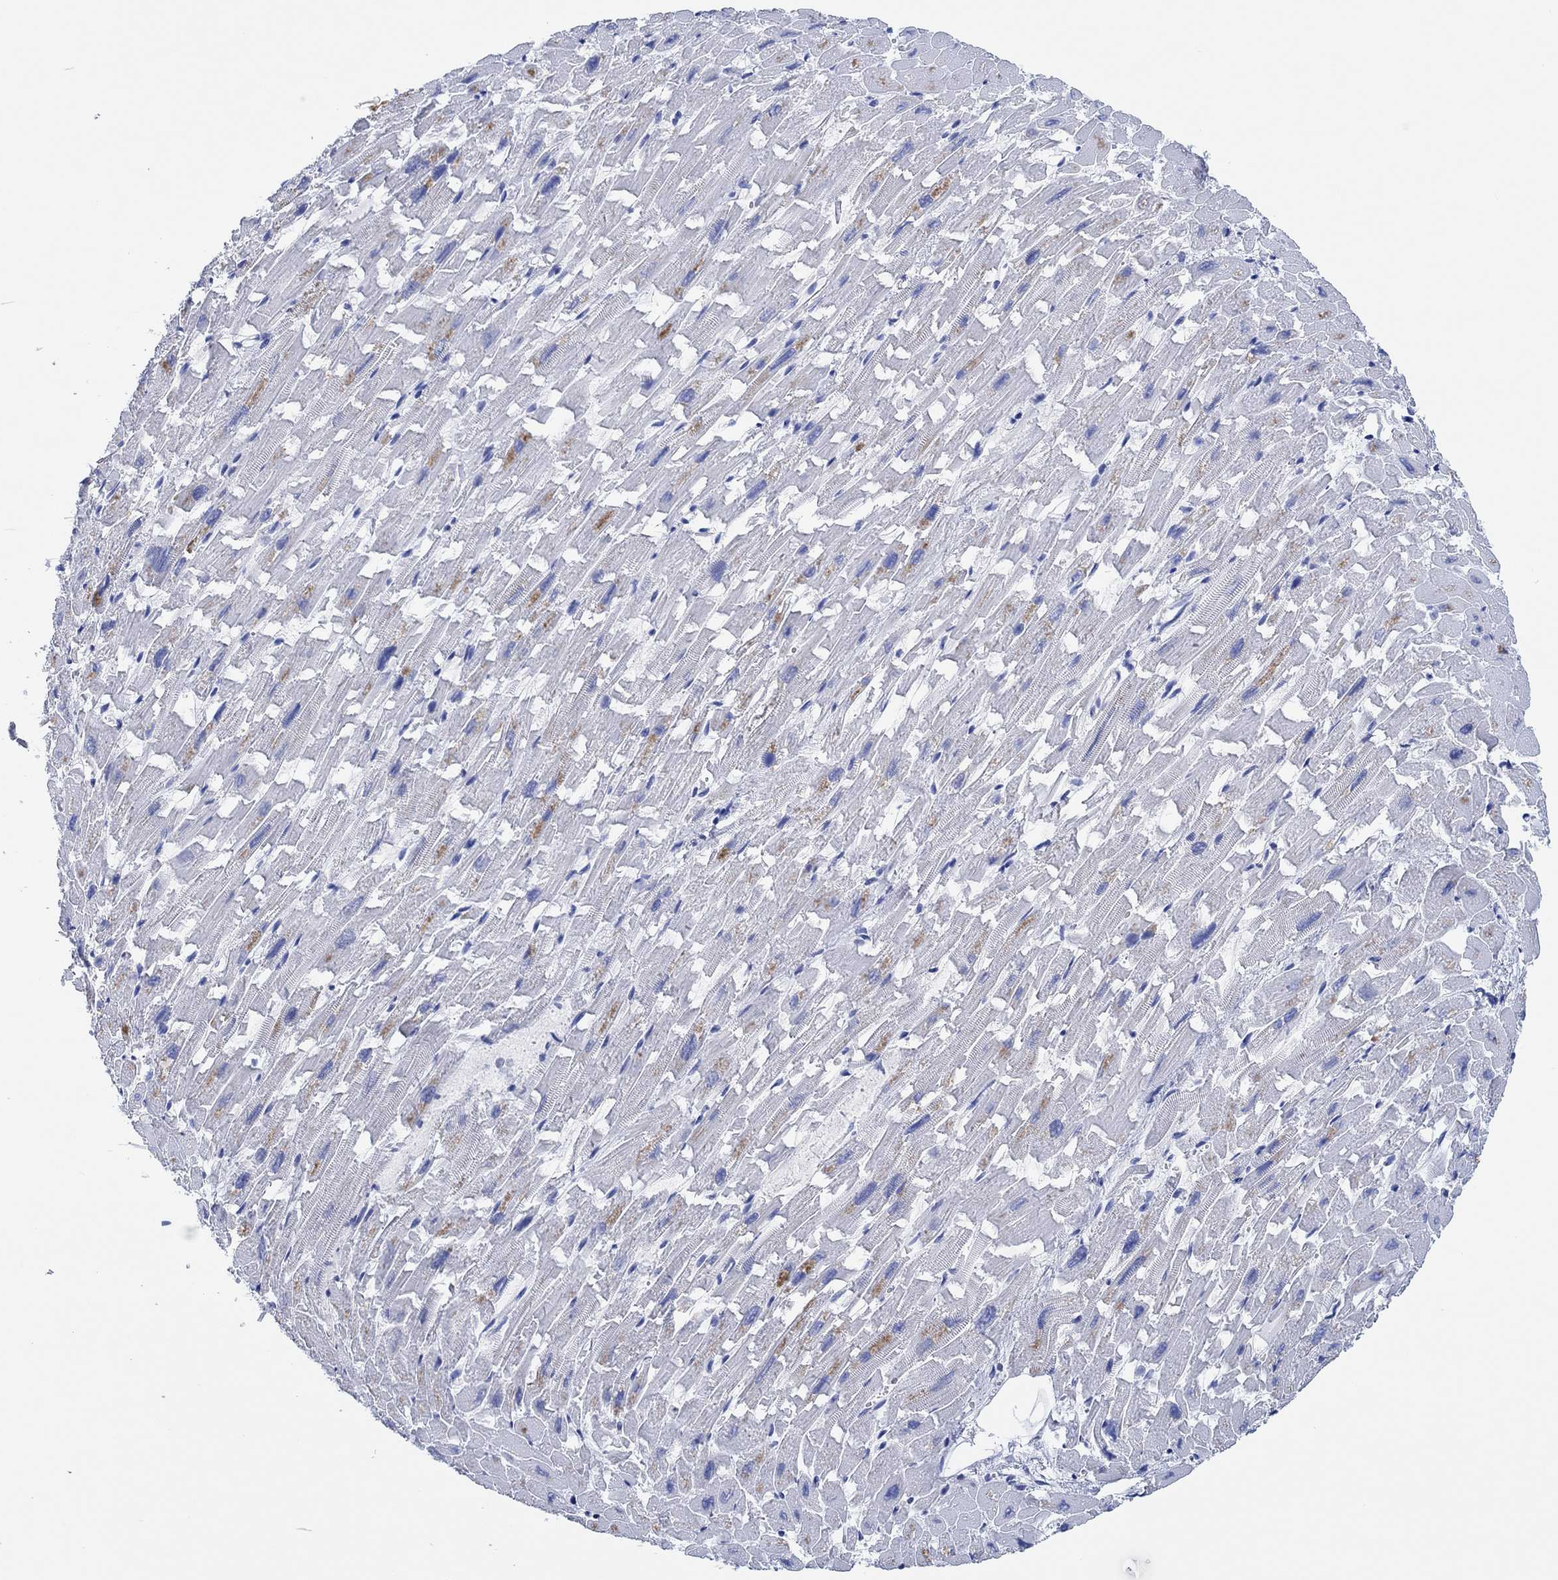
{"staining": {"intensity": "negative", "quantity": "none", "location": "none"}, "tissue": "heart muscle", "cell_type": "Cardiomyocytes", "image_type": "normal", "snomed": [{"axis": "morphology", "description": "Normal tissue, NOS"}, {"axis": "topography", "description": "Heart"}], "caption": "Immunohistochemical staining of unremarkable human heart muscle exhibits no significant expression in cardiomyocytes.", "gene": "CPNE6", "patient": {"sex": "female", "age": 64}}